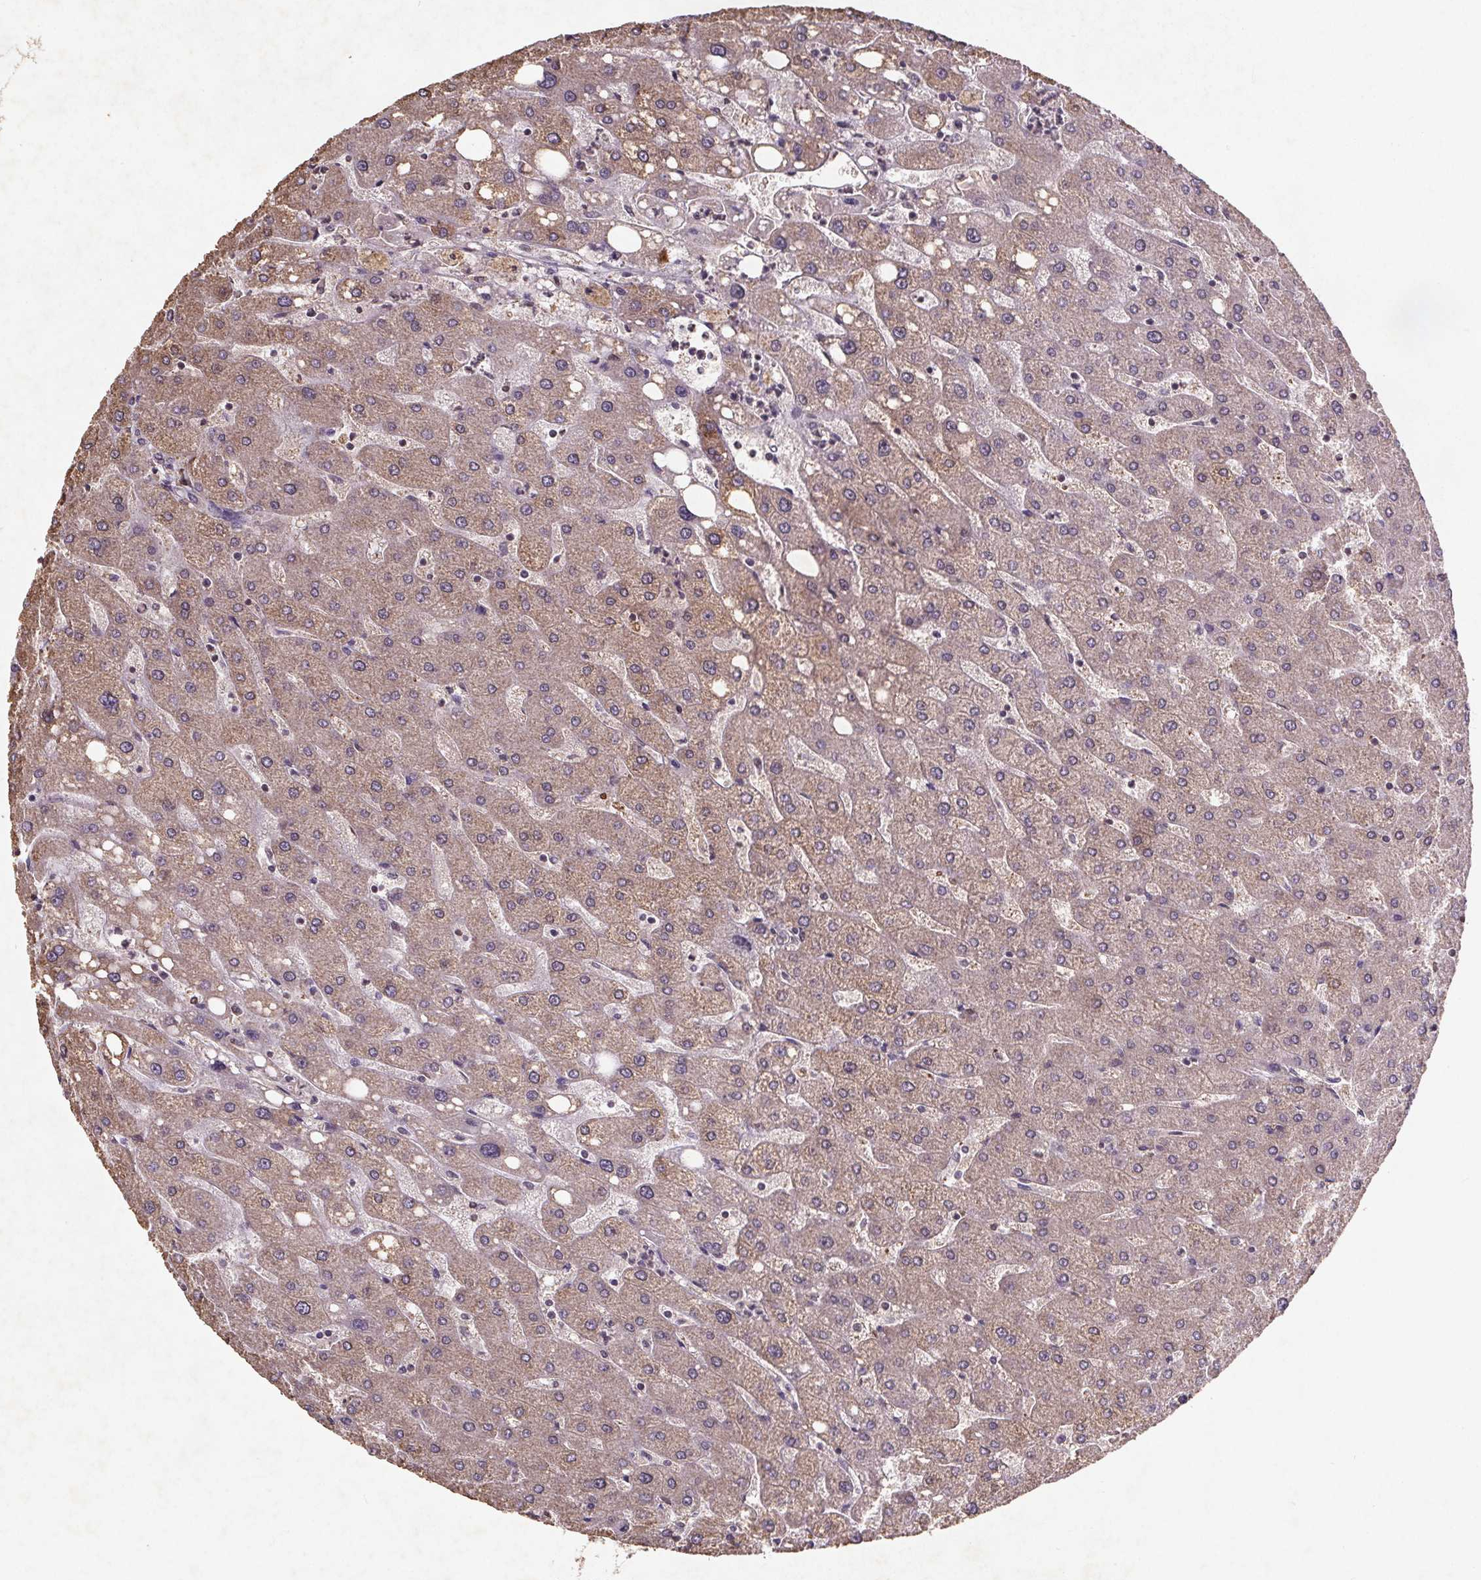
{"staining": {"intensity": "weak", "quantity": ">75%", "location": "cytoplasmic/membranous"}, "tissue": "liver", "cell_type": "Cholangiocytes", "image_type": "normal", "snomed": [{"axis": "morphology", "description": "Normal tissue, NOS"}, {"axis": "topography", "description": "Liver"}], "caption": "The micrograph exhibits immunohistochemical staining of benign liver. There is weak cytoplasmic/membranous positivity is identified in approximately >75% of cholangiocytes. The protein is shown in brown color, while the nuclei are stained blue.", "gene": "STRN3", "patient": {"sex": "male", "age": 67}}